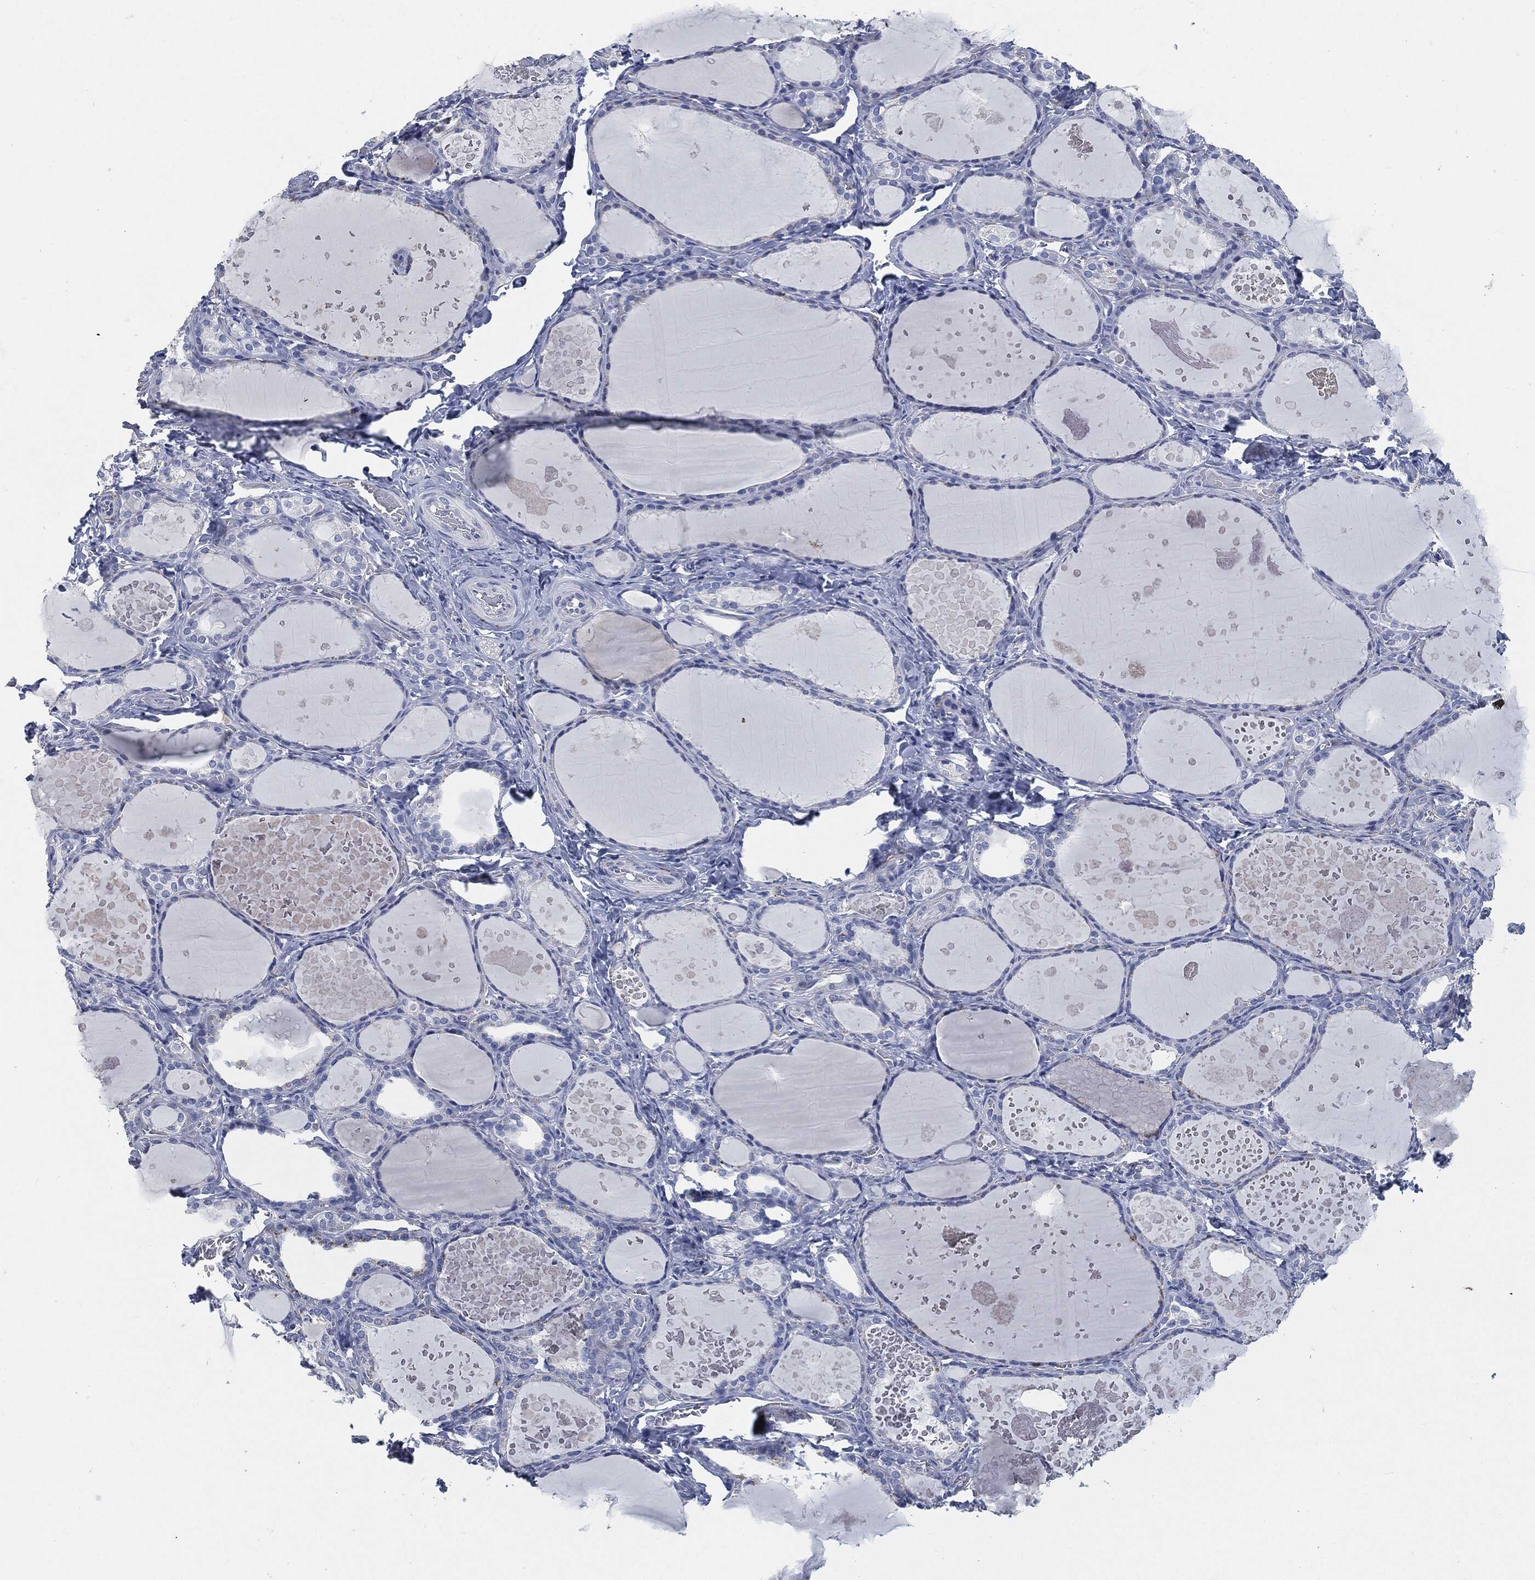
{"staining": {"intensity": "negative", "quantity": "none", "location": "none"}, "tissue": "thyroid gland", "cell_type": "Glandular cells", "image_type": "normal", "snomed": [{"axis": "morphology", "description": "Normal tissue, NOS"}, {"axis": "topography", "description": "Thyroid gland"}], "caption": "A histopathology image of thyroid gland stained for a protein exhibits no brown staining in glandular cells. (DAB (3,3'-diaminobenzidine) immunohistochemistry, high magnification).", "gene": "CD27", "patient": {"sex": "female", "age": 56}}